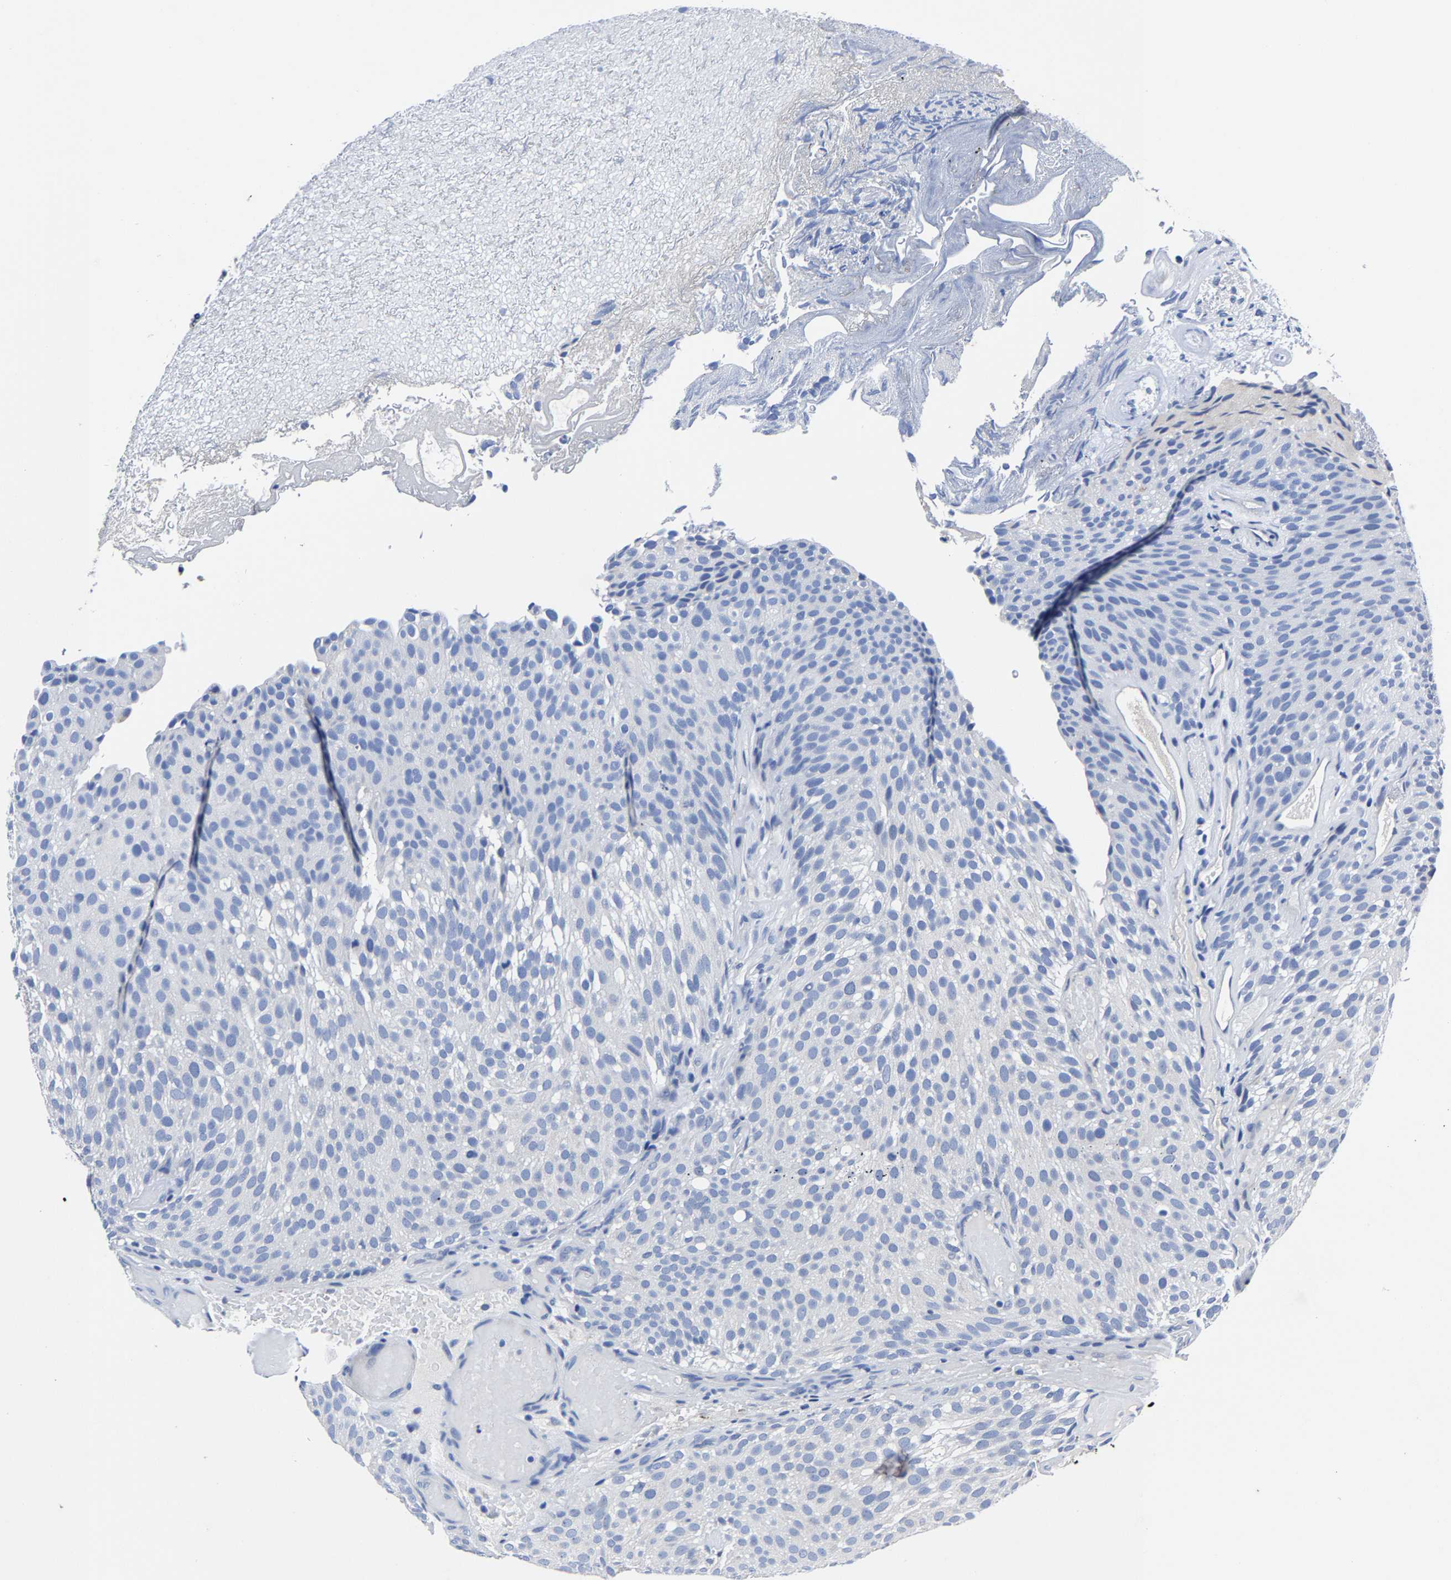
{"staining": {"intensity": "negative", "quantity": "none", "location": "none"}, "tissue": "urothelial cancer", "cell_type": "Tumor cells", "image_type": "cancer", "snomed": [{"axis": "morphology", "description": "Urothelial carcinoma, Low grade"}, {"axis": "topography", "description": "Urinary bladder"}], "caption": "The immunohistochemistry (IHC) photomicrograph has no significant positivity in tumor cells of urothelial cancer tissue. (DAB immunohistochemistry visualized using brightfield microscopy, high magnification).", "gene": "PSPH", "patient": {"sex": "male", "age": 78}}